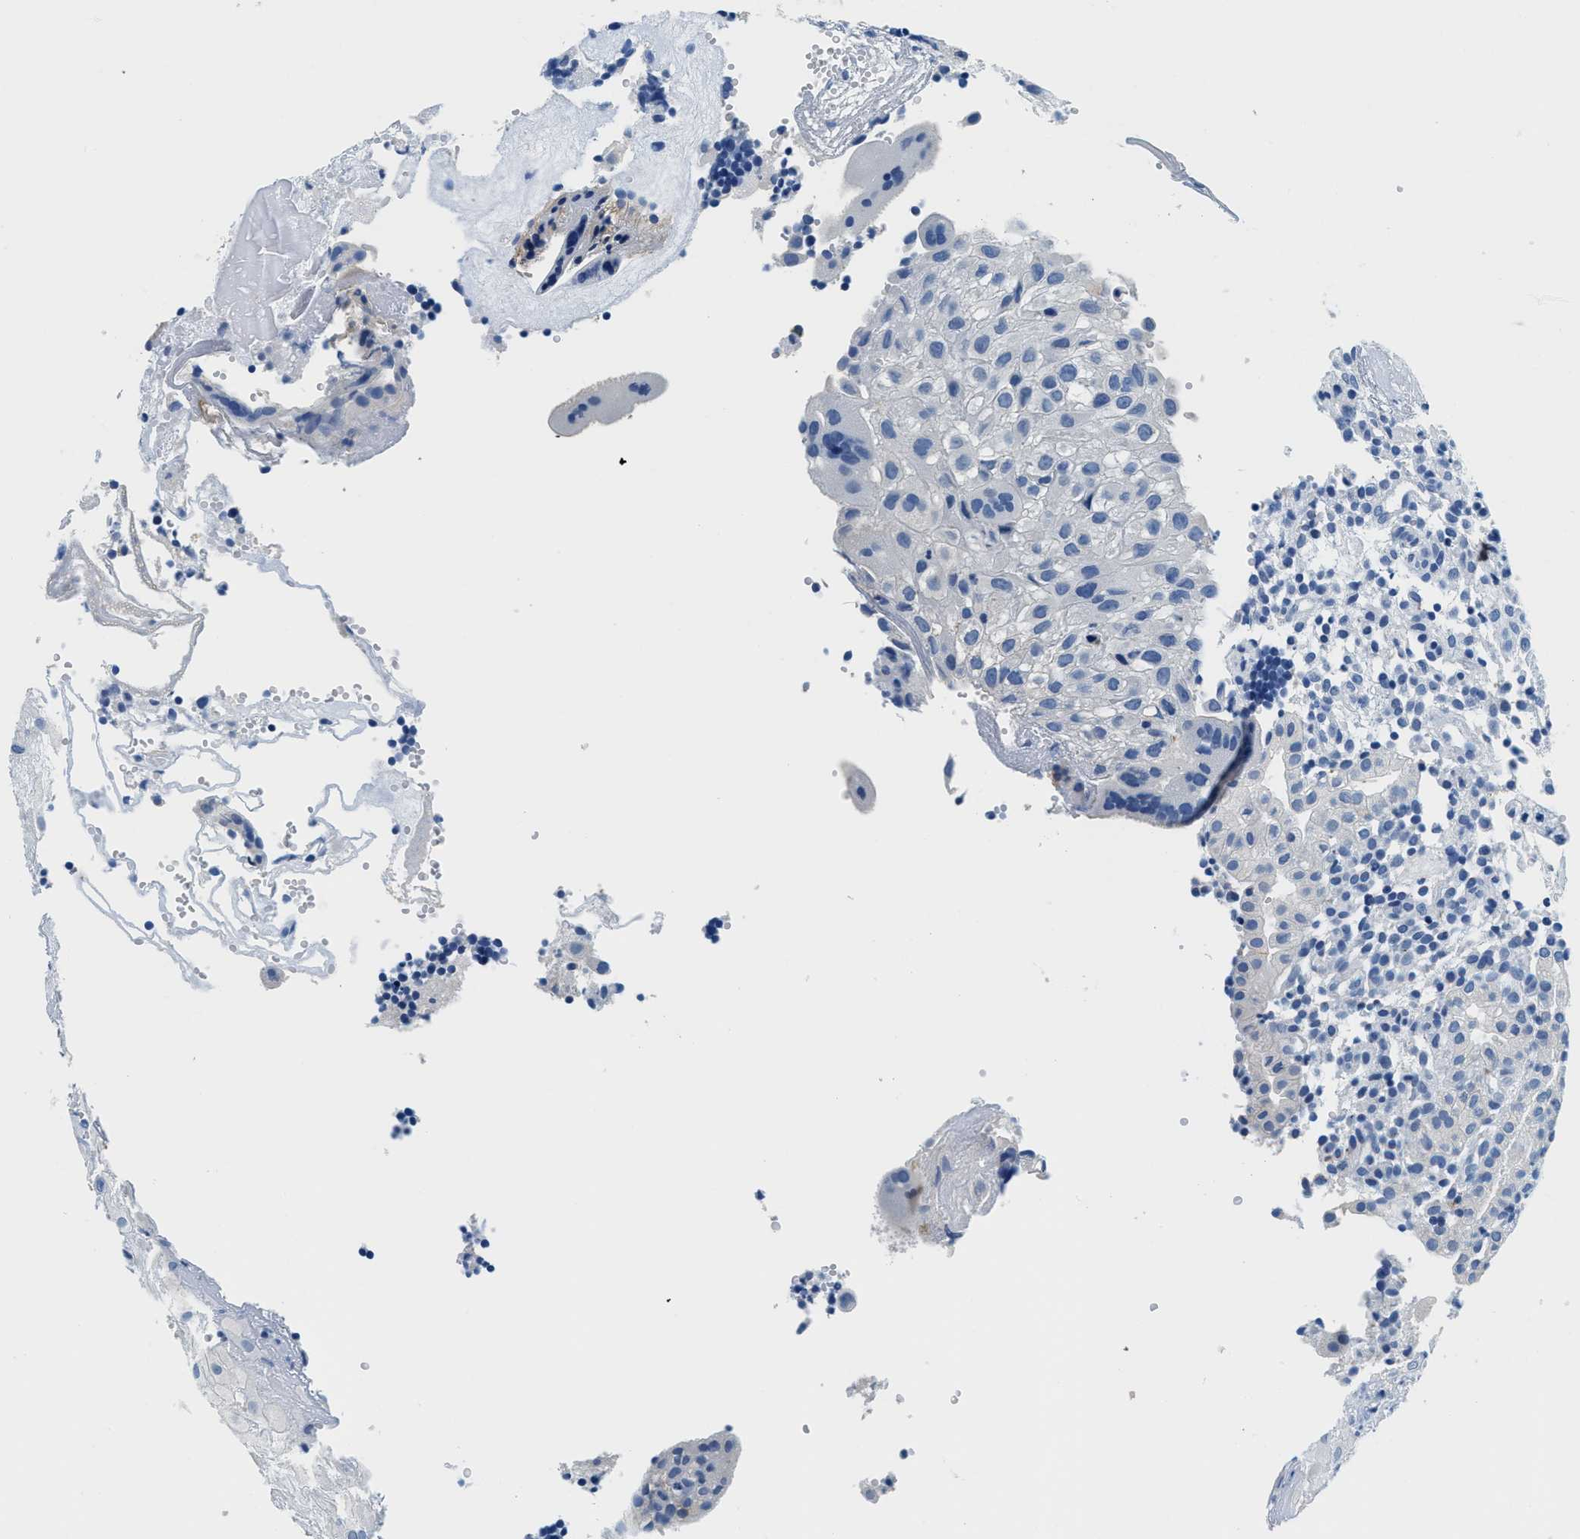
{"staining": {"intensity": "negative", "quantity": "none", "location": "none"}, "tissue": "placenta", "cell_type": "Decidual cells", "image_type": "normal", "snomed": [{"axis": "morphology", "description": "Normal tissue, NOS"}, {"axis": "topography", "description": "Placenta"}], "caption": "High power microscopy photomicrograph of an immunohistochemistry image of unremarkable placenta, revealing no significant staining in decidual cells. (Brightfield microscopy of DAB IHC at high magnification).", "gene": "GSTM3", "patient": {"sex": "female", "age": 18}}